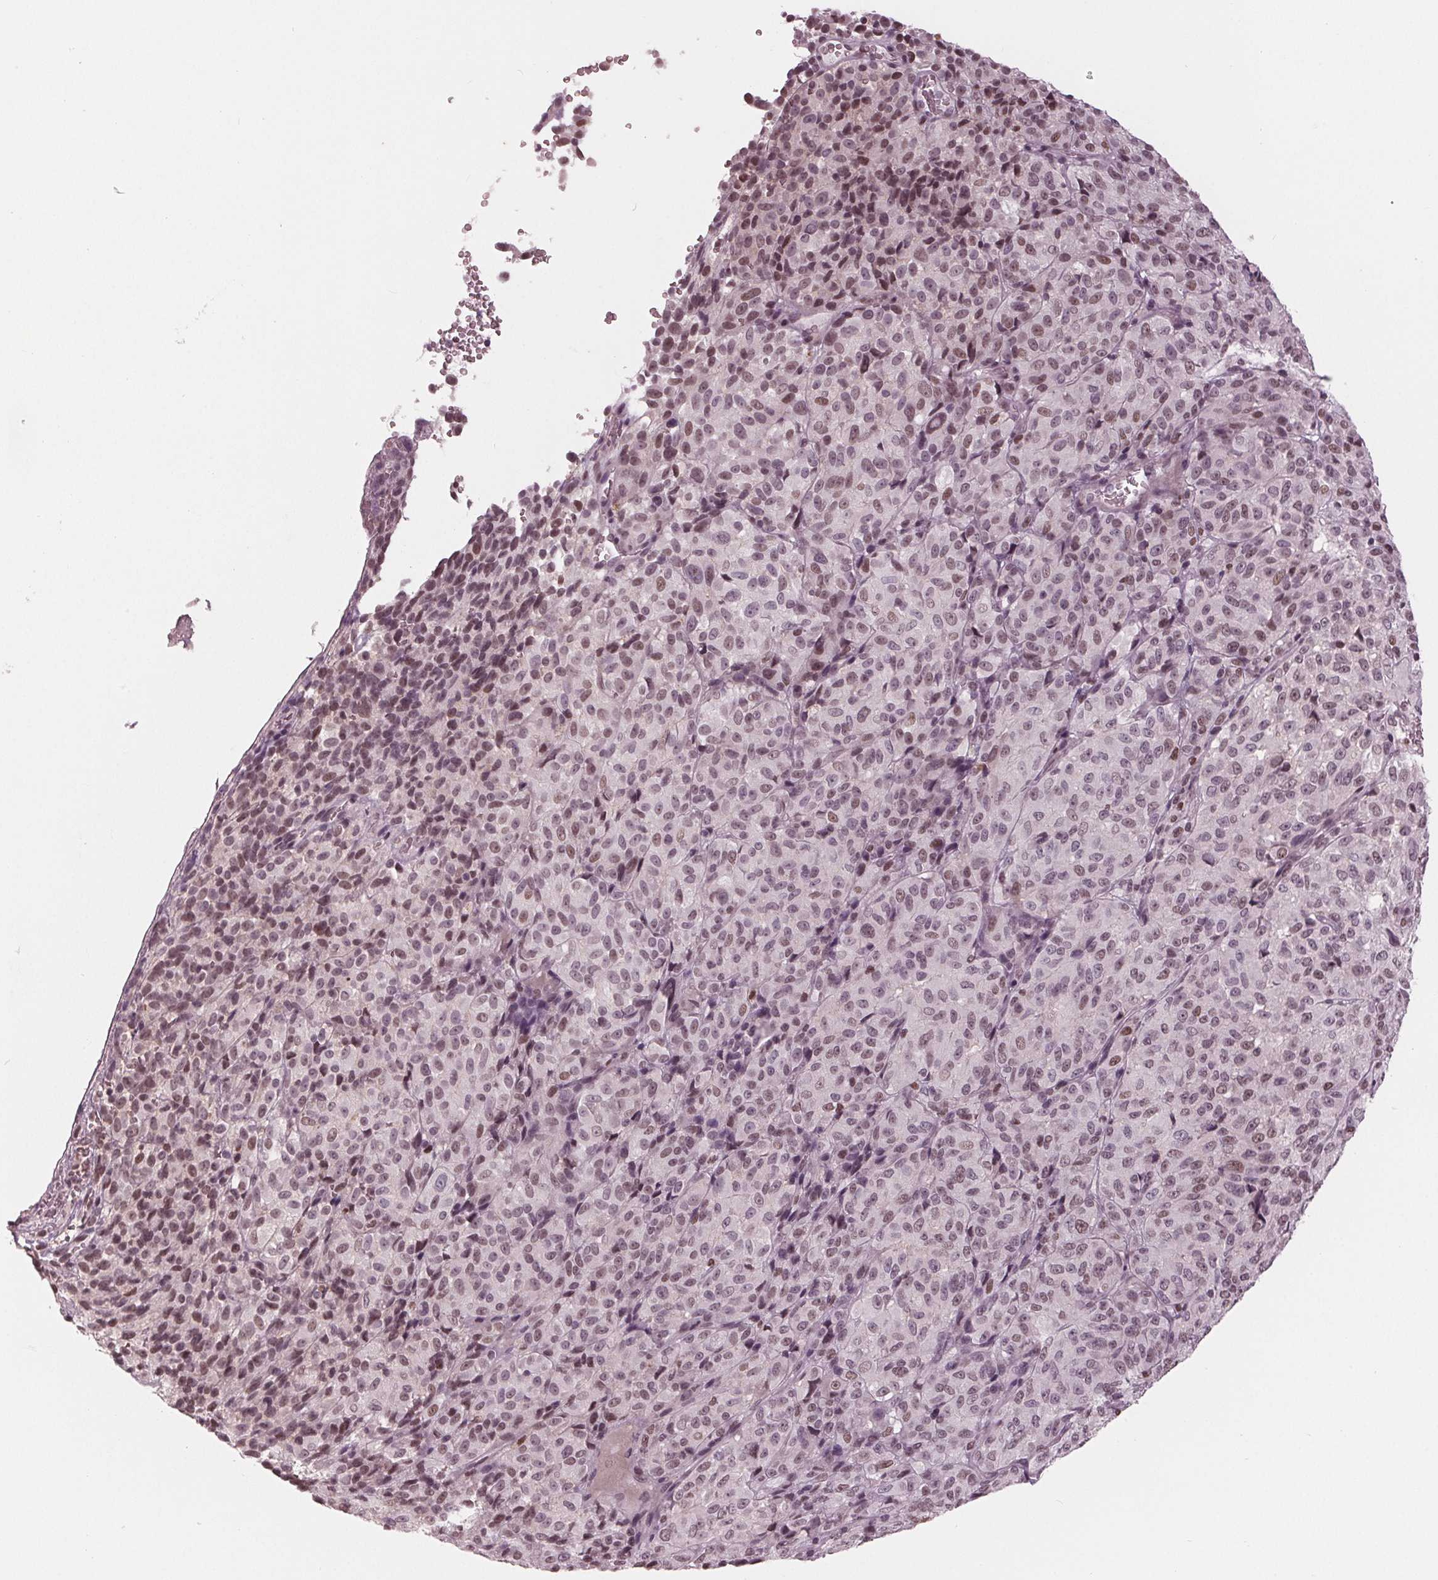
{"staining": {"intensity": "weak", "quantity": "25%-75%", "location": "nuclear"}, "tissue": "melanoma", "cell_type": "Tumor cells", "image_type": "cancer", "snomed": [{"axis": "morphology", "description": "Malignant melanoma, Metastatic site"}, {"axis": "topography", "description": "Brain"}], "caption": "A brown stain highlights weak nuclear staining of a protein in malignant melanoma (metastatic site) tumor cells.", "gene": "DNMT3L", "patient": {"sex": "female", "age": 56}}